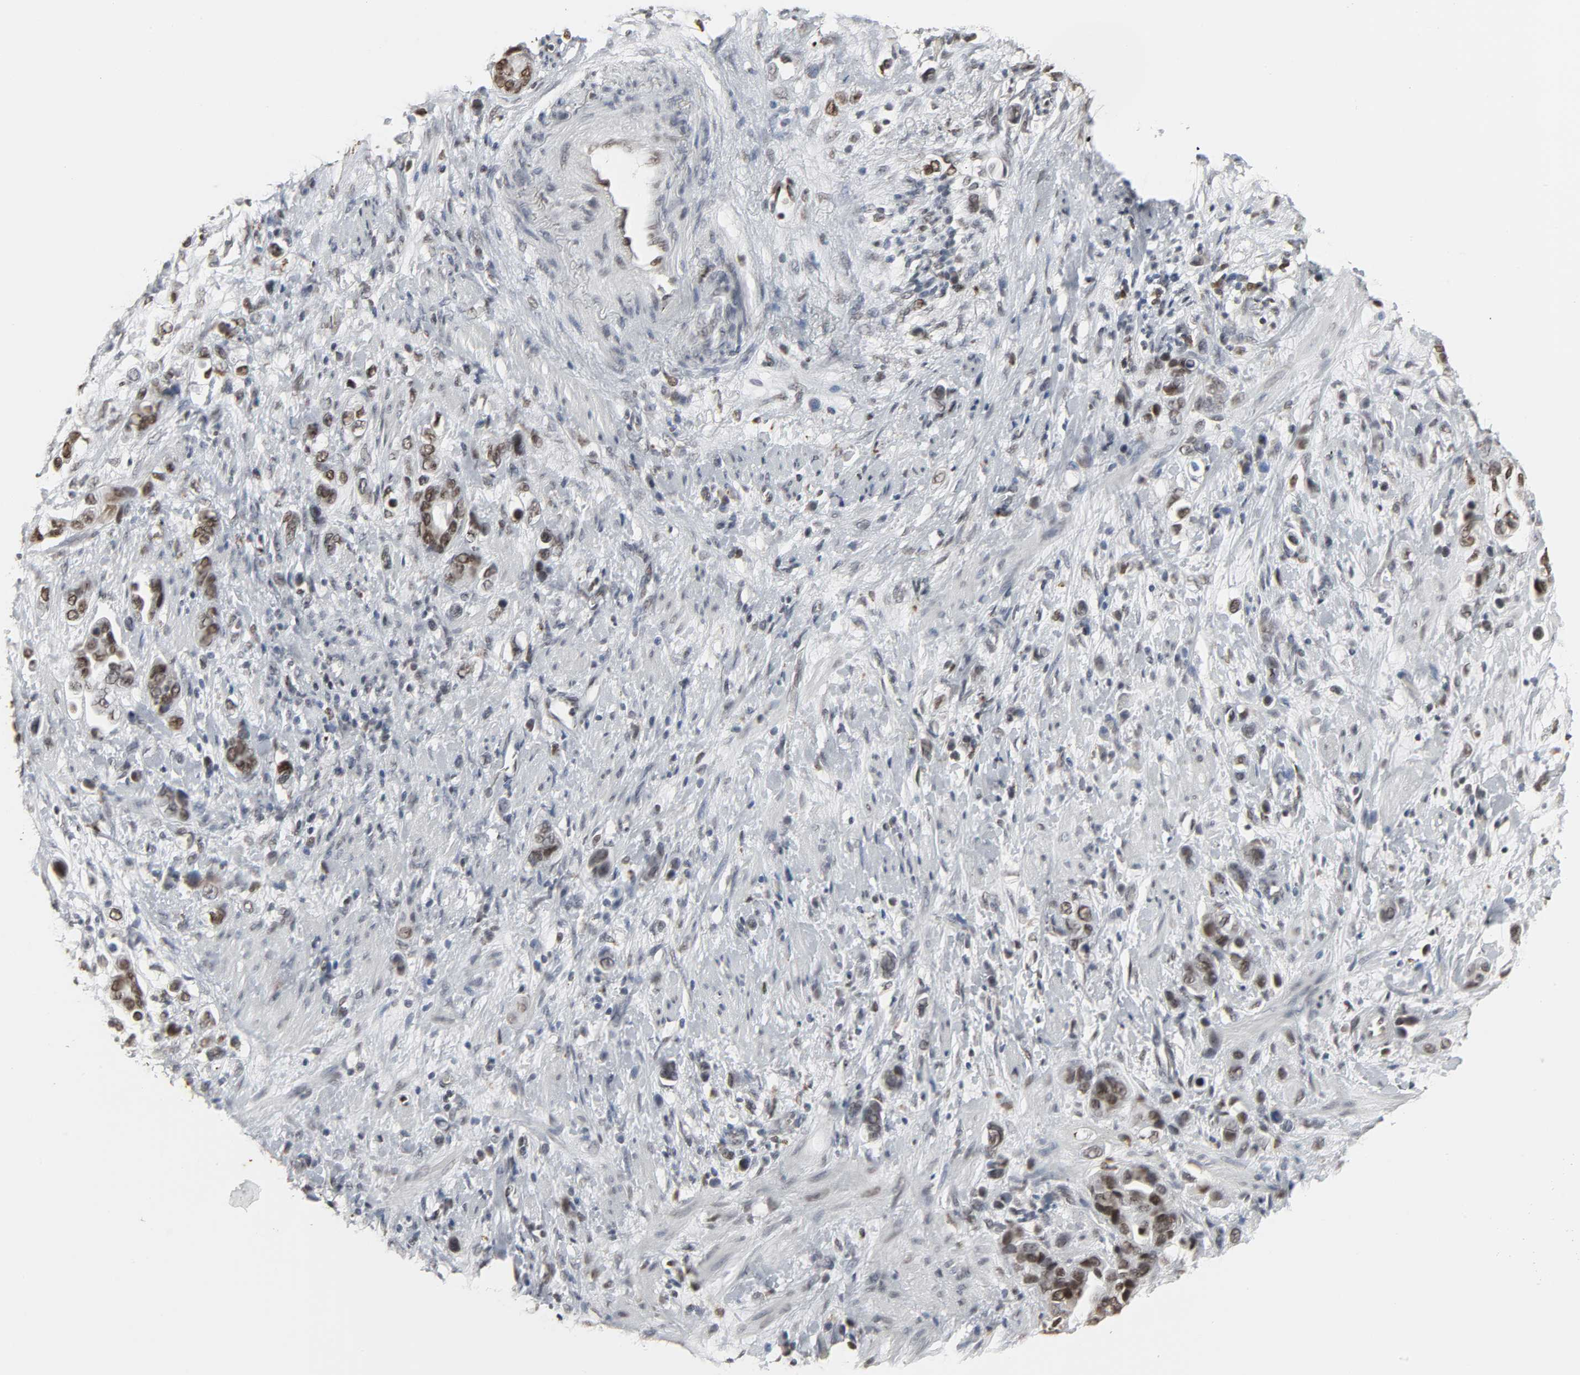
{"staining": {"intensity": "moderate", "quantity": ">75%", "location": "nuclear"}, "tissue": "stomach cancer", "cell_type": "Tumor cells", "image_type": "cancer", "snomed": [{"axis": "morphology", "description": "Adenocarcinoma, NOS"}, {"axis": "topography", "description": "Stomach, lower"}], "caption": "Immunohistochemistry (IHC) (DAB (3,3'-diaminobenzidine)) staining of stomach cancer (adenocarcinoma) displays moderate nuclear protein expression in about >75% of tumor cells. Immunohistochemistry stains the protein in brown and the nuclei are stained blue.", "gene": "DAZAP1", "patient": {"sex": "female", "age": 93}}